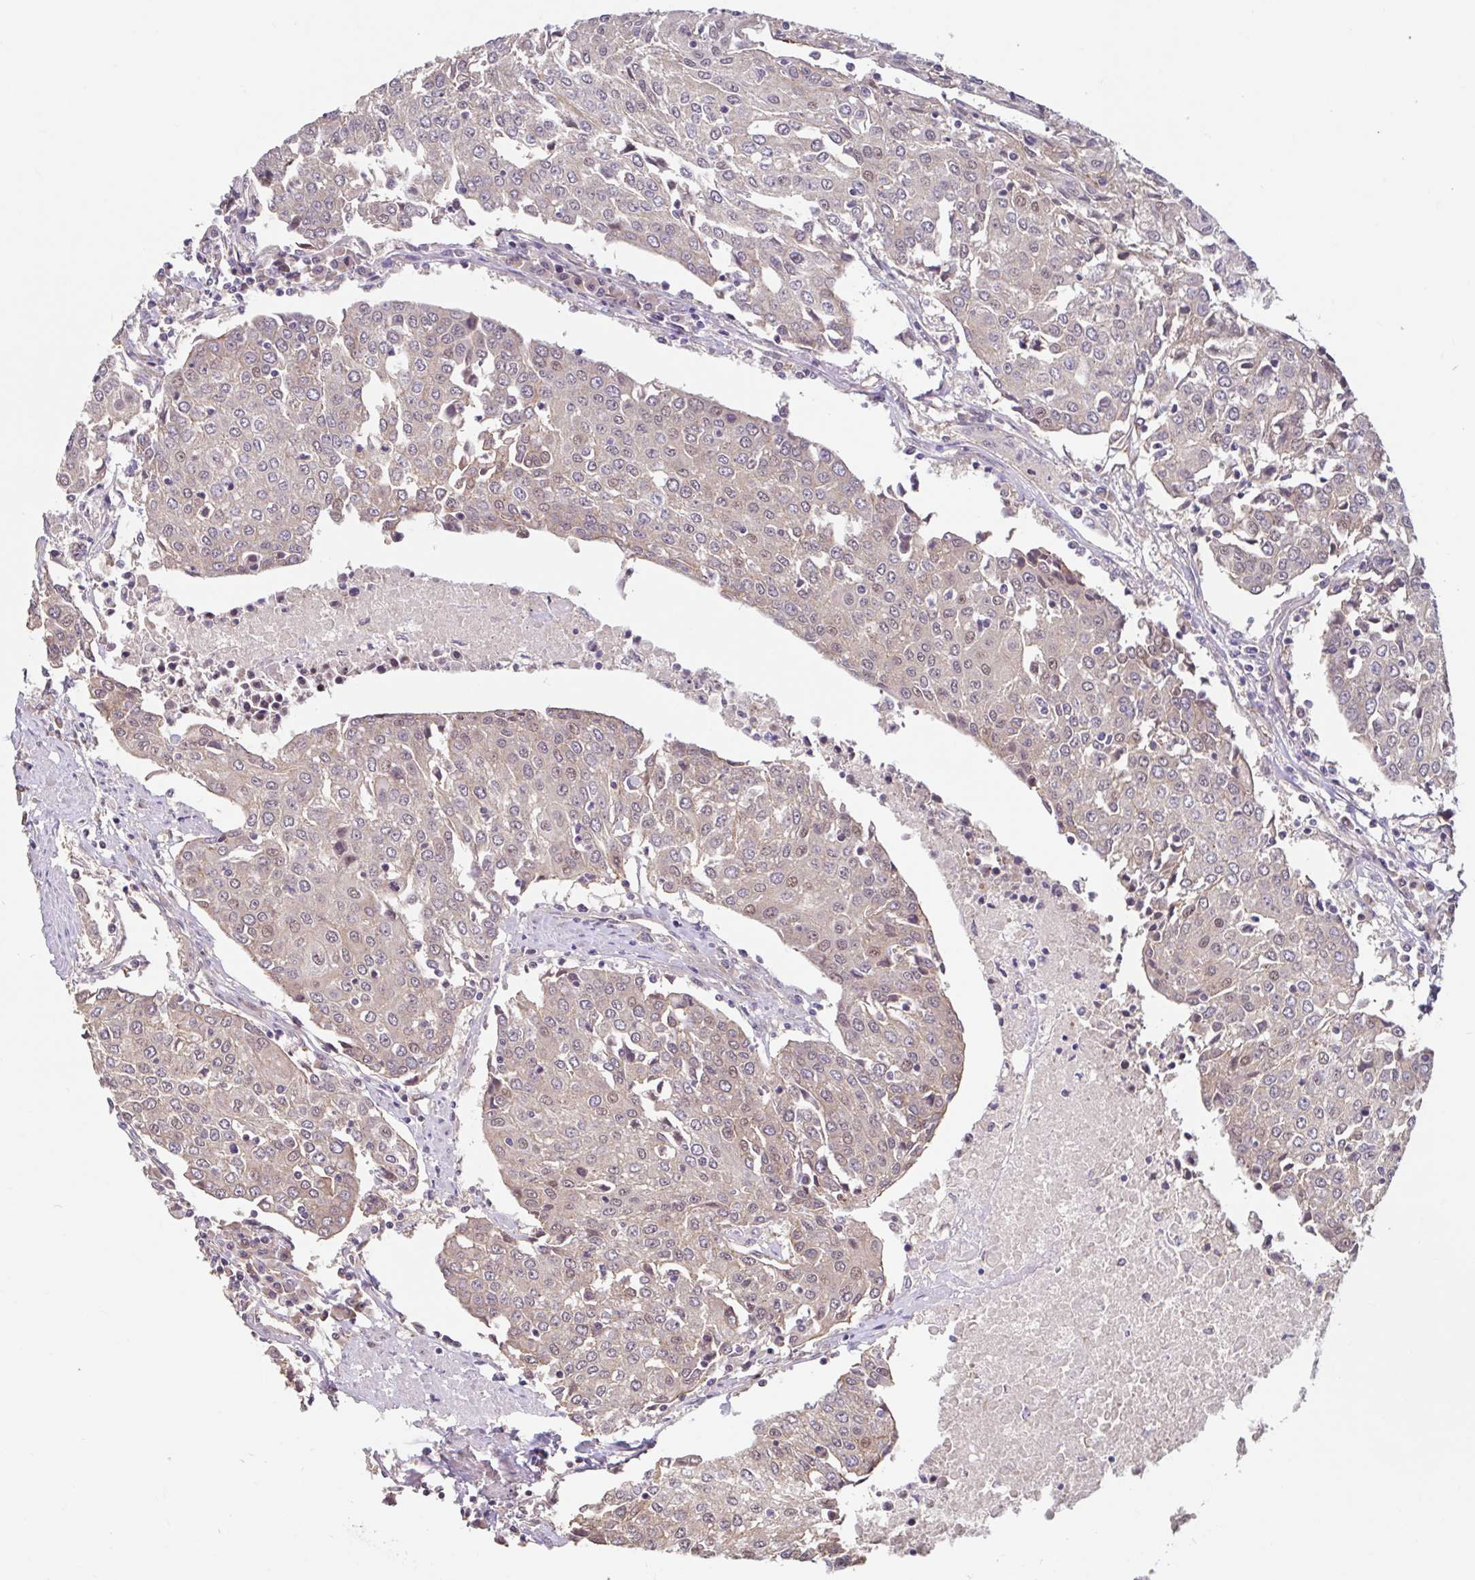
{"staining": {"intensity": "weak", "quantity": "<25%", "location": "nuclear"}, "tissue": "urothelial cancer", "cell_type": "Tumor cells", "image_type": "cancer", "snomed": [{"axis": "morphology", "description": "Urothelial carcinoma, High grade"}, {"axis": "topography", "description": "Urinary bladder"}], "caption": "High power microscopy image of an immunohistochemistry (IHC) micrograph of urothelial cancer, revealing no significant positivity in tumor cells. The staining is performed using DAB (3,3'-diaminobenzidine) brown chromogen with nuclei counter-stained in using hematoxylin.", "gene": "STYXL1", "patient": {"sex": "female", "age": 85}}